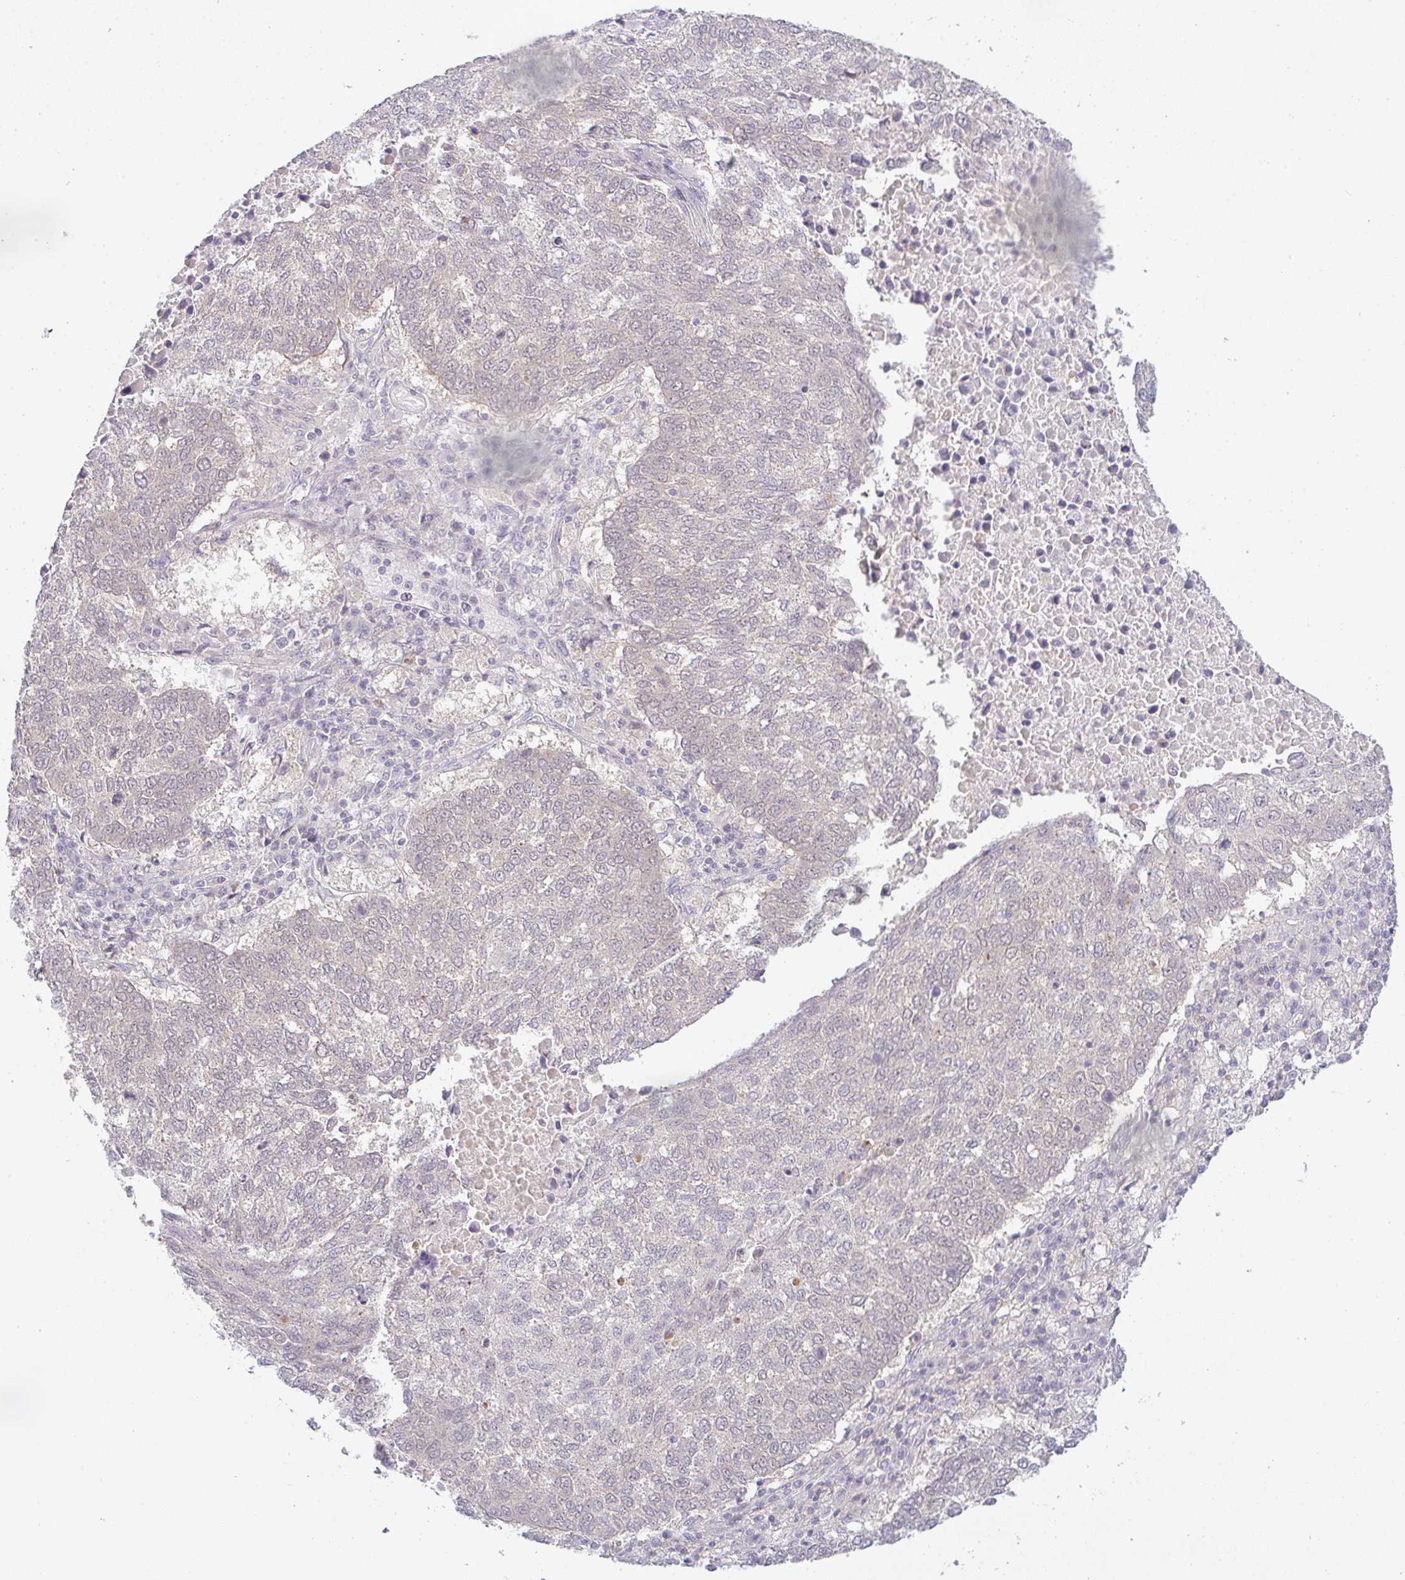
{"staining": {"intensity": "negative", "quantity": "none", "location": "none"}, "tissue": "lung cancer", "cell_type": "Tumor cells", "image_type": "cancer", "snomed": [{"axis": "morphology", "description": "Squamous cell carcinoma, NOS"}, {"axis": "topography", "description": "Lung"}], "caption": "Immunohistochemistry of human lung squamous cell carcinoma demonstrates no positivity in tumor cells.", "gene": "CSE1L", "patient": {"sex": "male", "age": 73}}